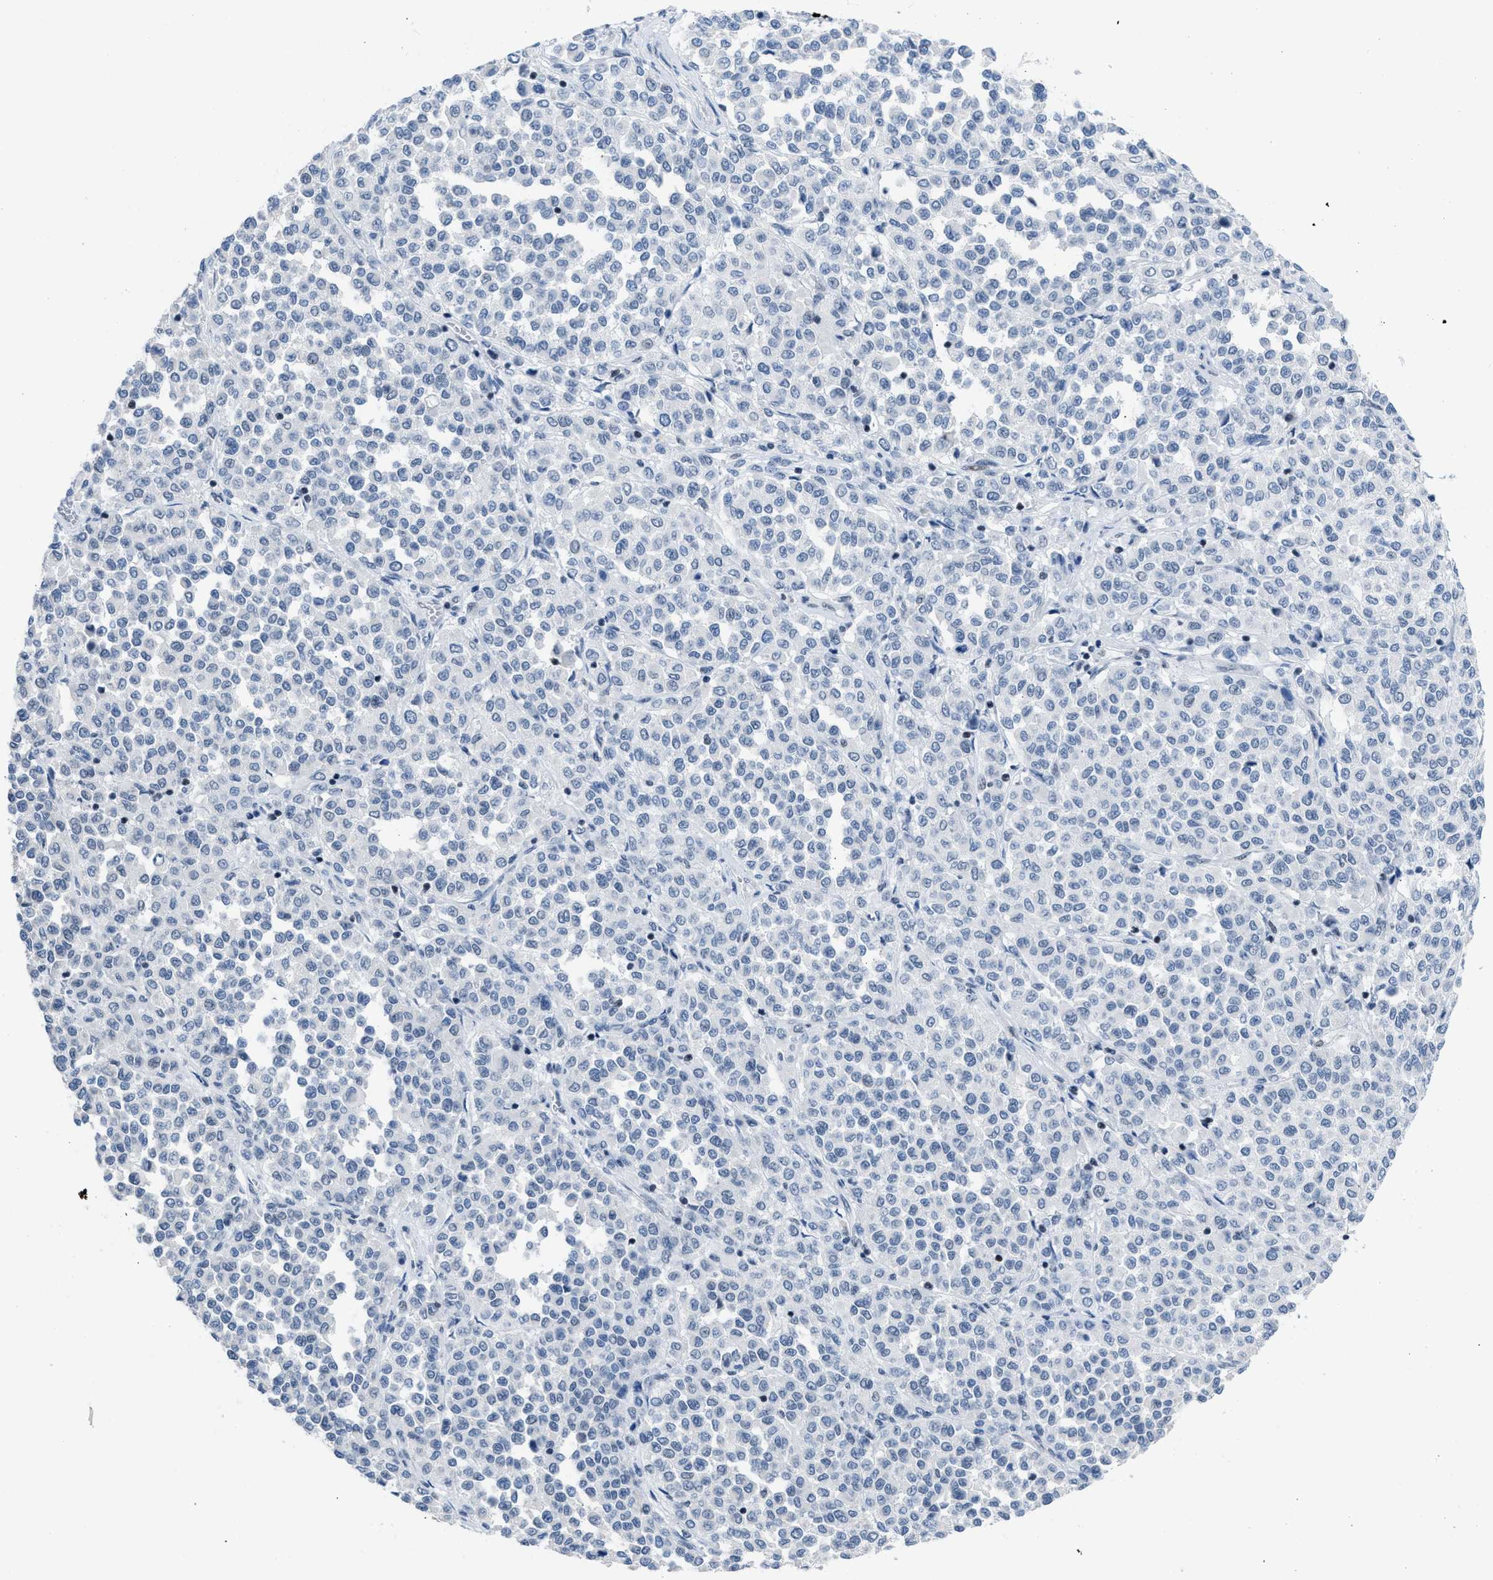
{"staining": {"intensity": "negative", "quantity": "none", "location": "none"}, "tissue": "melanoma", "cell_type": "Tumor cells", "image_type": "cancer", "snomed": [{"axis": "morphology", "description": "Malignant melanoma, Metastatic site"}, {"axis": "topography", "description": "Pancreas"}], "caption": "Tumor cells show no significant protein positivity in malignant melanoma (metastatic site). (Stains: DAB (3,3'-diaminobenzidine) immunohistochemistry with hematoxylin counter stain, Microscopy: brightfield microscopy at high magnification).", "gene": "TERF2IP", "patient": {"sex": "female", "age": 30}}